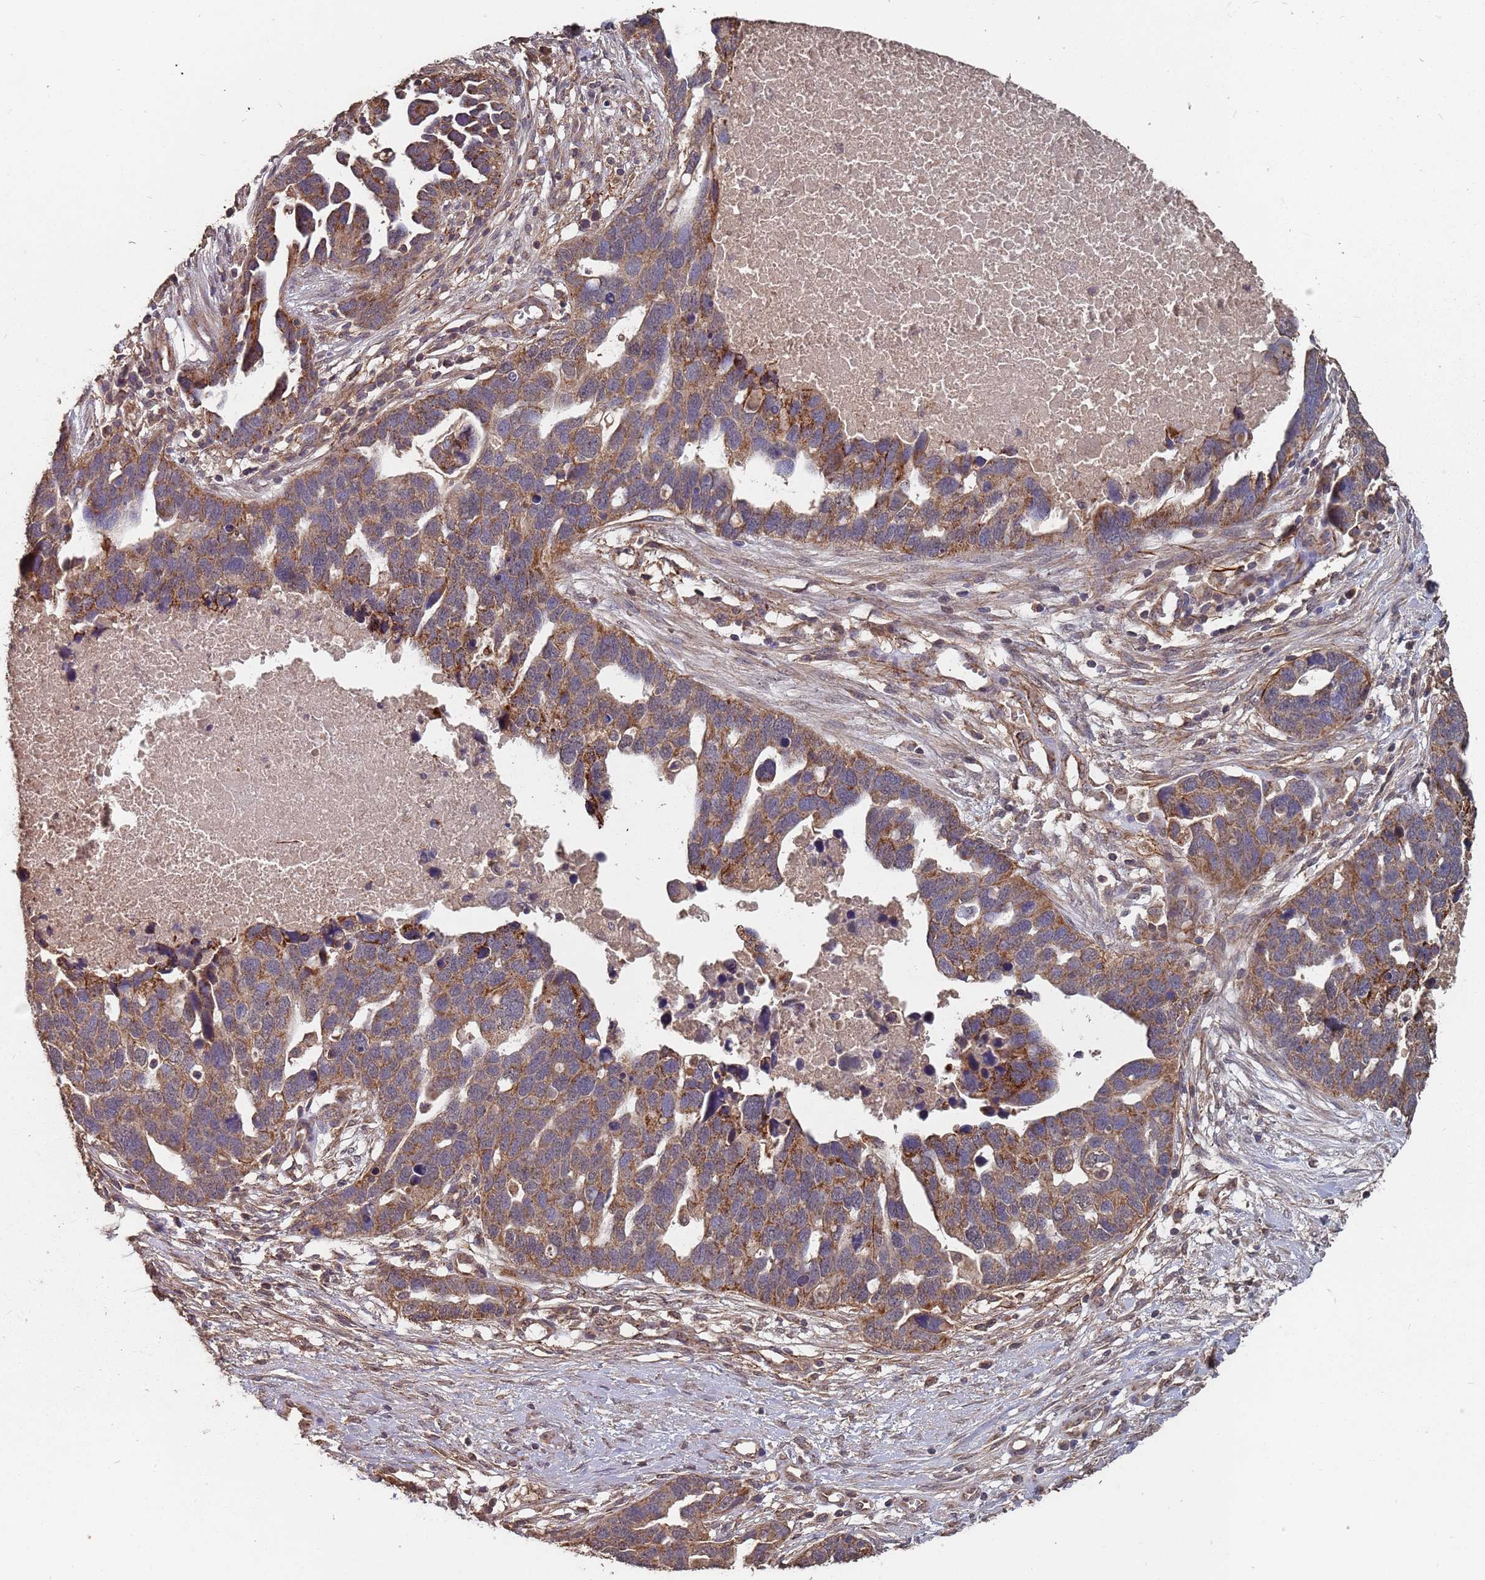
{"staining": {"intensity": "moderate", "quantity": ">75%", "location": "cytoplasmic/membranous"}, "tissue": "ovarian cancer", "cell_type": "Tumor cells", "image_type": "cancer", "snomed": [{"axis": "morphology", "description": "Cystadenocarcinoma, serous, NOS"}, {"axis": "topography", "description": "Ovary"}], "caption": "Serous cystadenocarcinoma (ovarian) tissue demonstrates moderate cytoplasmic/membranous expression in about >75% of tumor cells, visualized by immunohistochemistry.", "gene": "PRORP", "patient": {"sex": "female", "age": 54}}